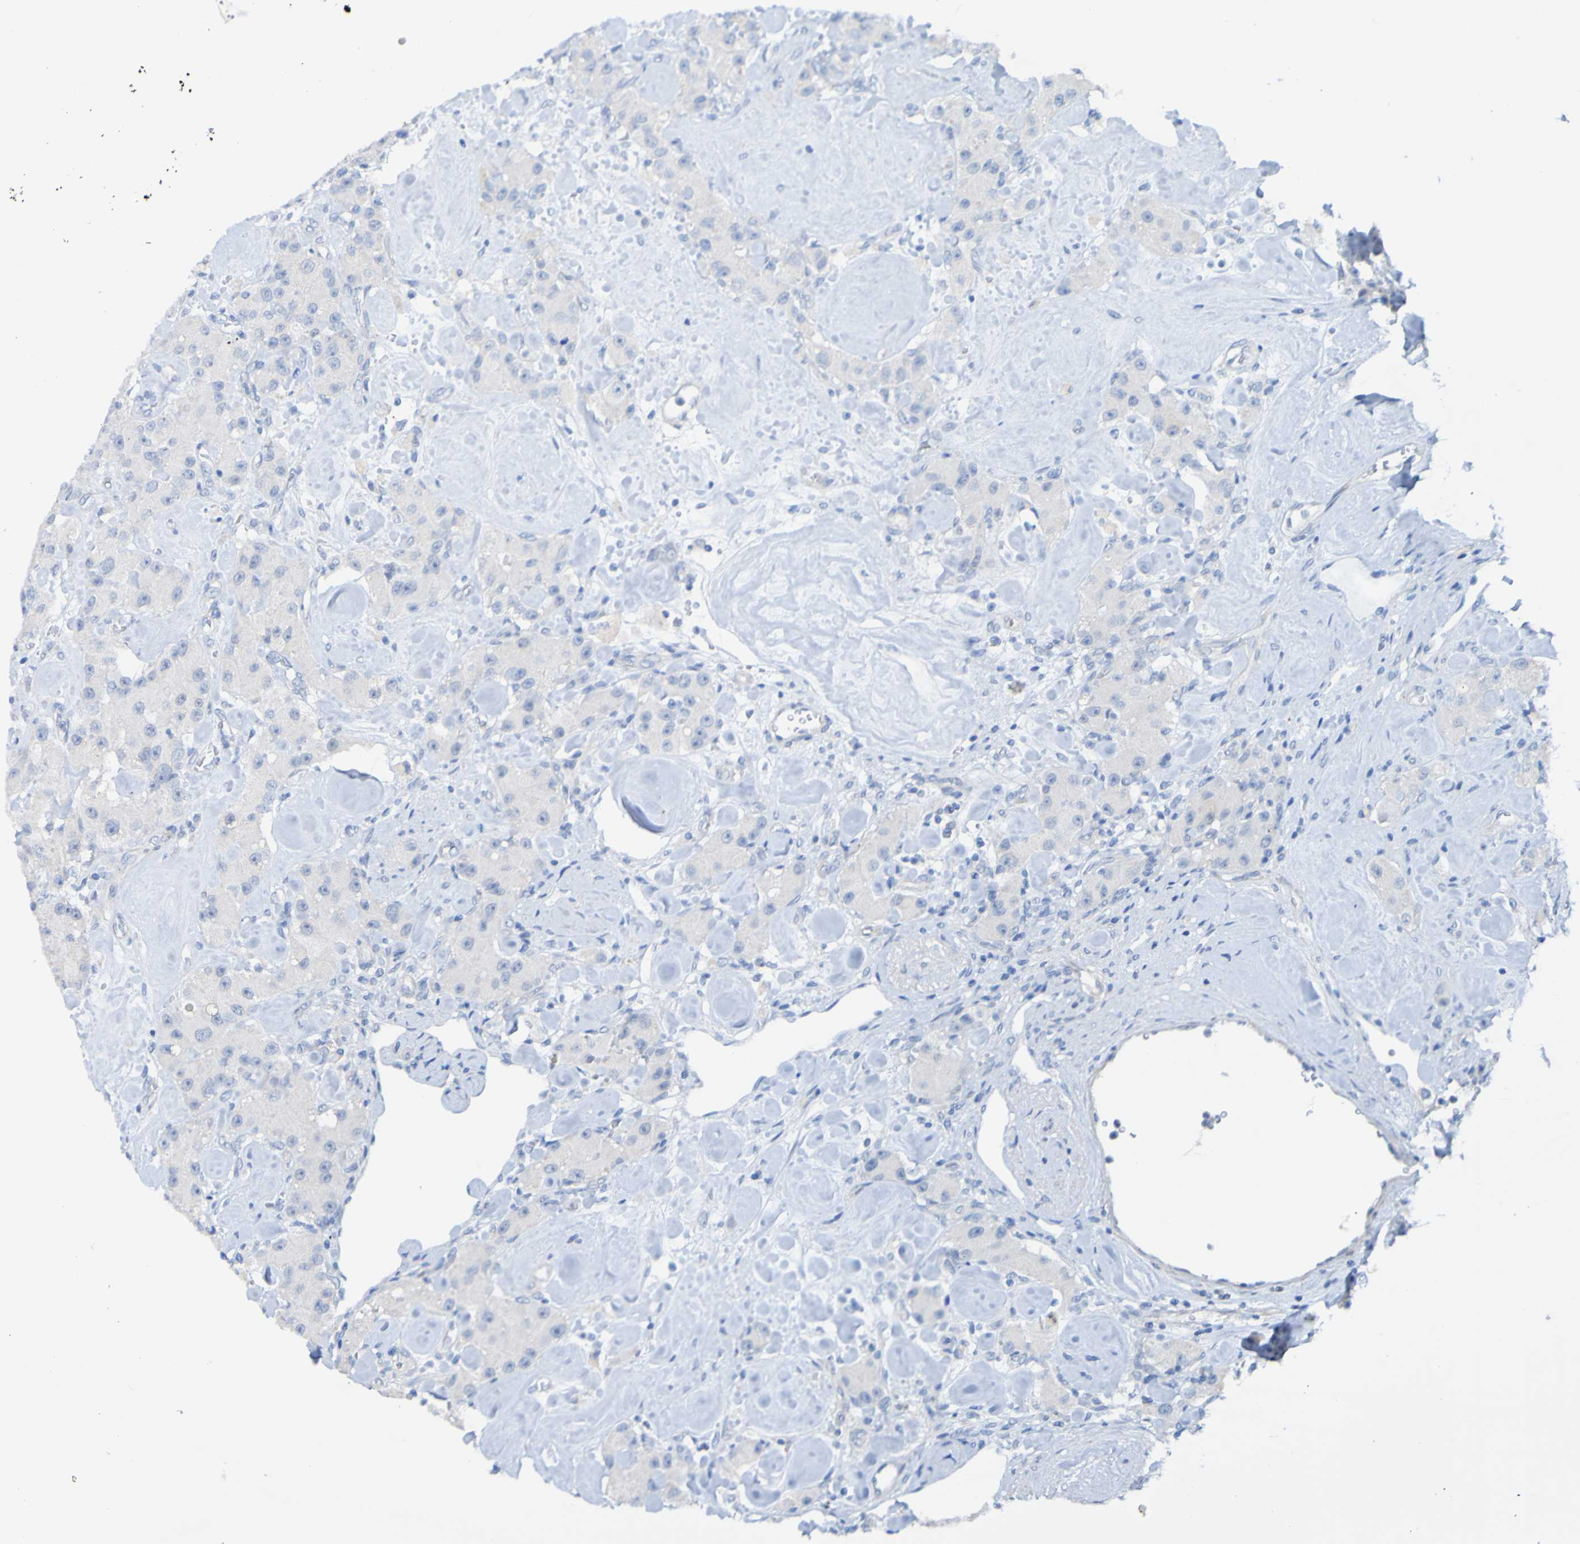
{"staining": {"intensity": "negative", "quantity": "none", "location": "none"}, "tissue": "carcinoid", "cell_type": "Tumor cells", "image_type": "cancer", "snomed": [{"axis": "morphology", "description": "Carcinoid, malignant, NOS"}, {"axis": "topography", "description": "Pancreas"}], "caption": "Tumor cells show no significant expression in carcinoid (malignant).", "gene": "ACMSD", "patient": {"sex": "male", "age": 41}}